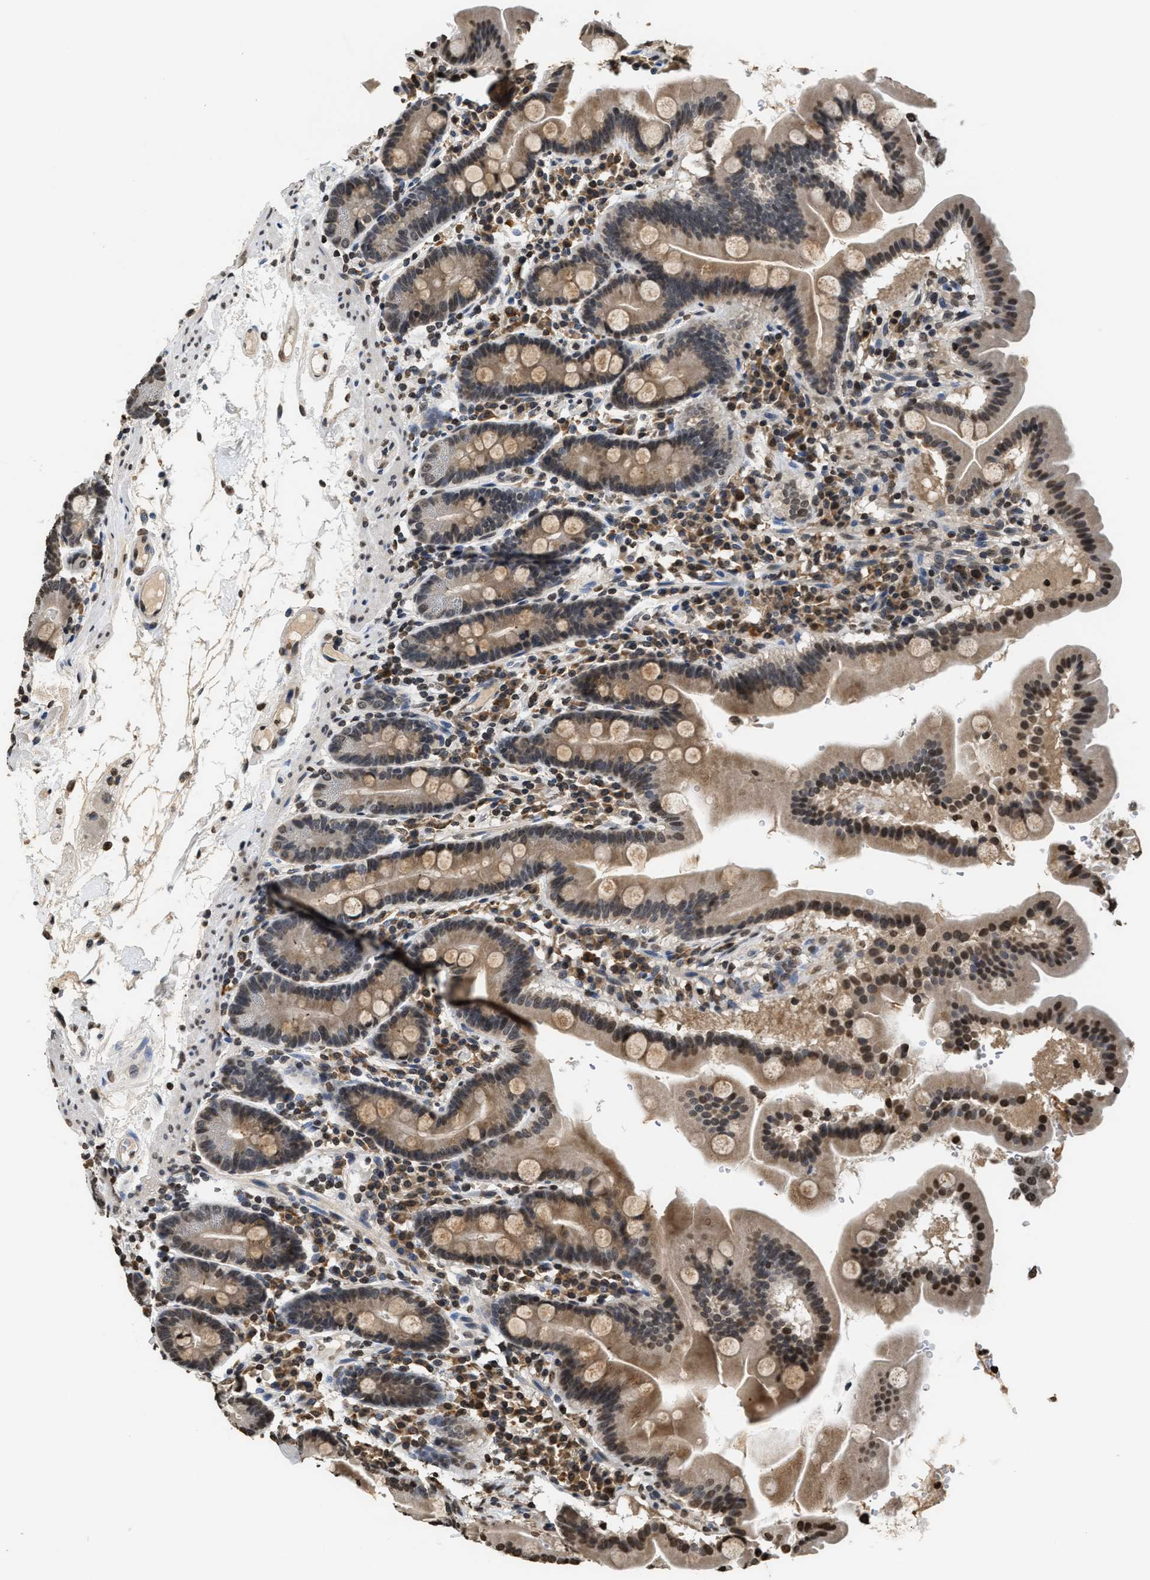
{"staining": {"intensity": "moderate", "quantity": ">75%", "location": "cytoplasmic/membranous,nuclear"}, "tissue": "duodenum", "cell_type": "Glandular cells", "image_type": "normal", "snomed": [{"axis": "morphology", "description": "Normal tissue, NOS"}, {"axis": "topography", "description": "Duodenum"}], "caption": "High-magnification brightfield microscopy of unremarkable duodenum stained with DAB (brown) and counterstained with hematoxylin (blue). glandular cells exhibit moderate cytoplasmic/membranous,nuclear expression is present in approximately>75% of cells.", "gene": "DNASE1L3", "patient": {"sex": "male", "age": 50}}